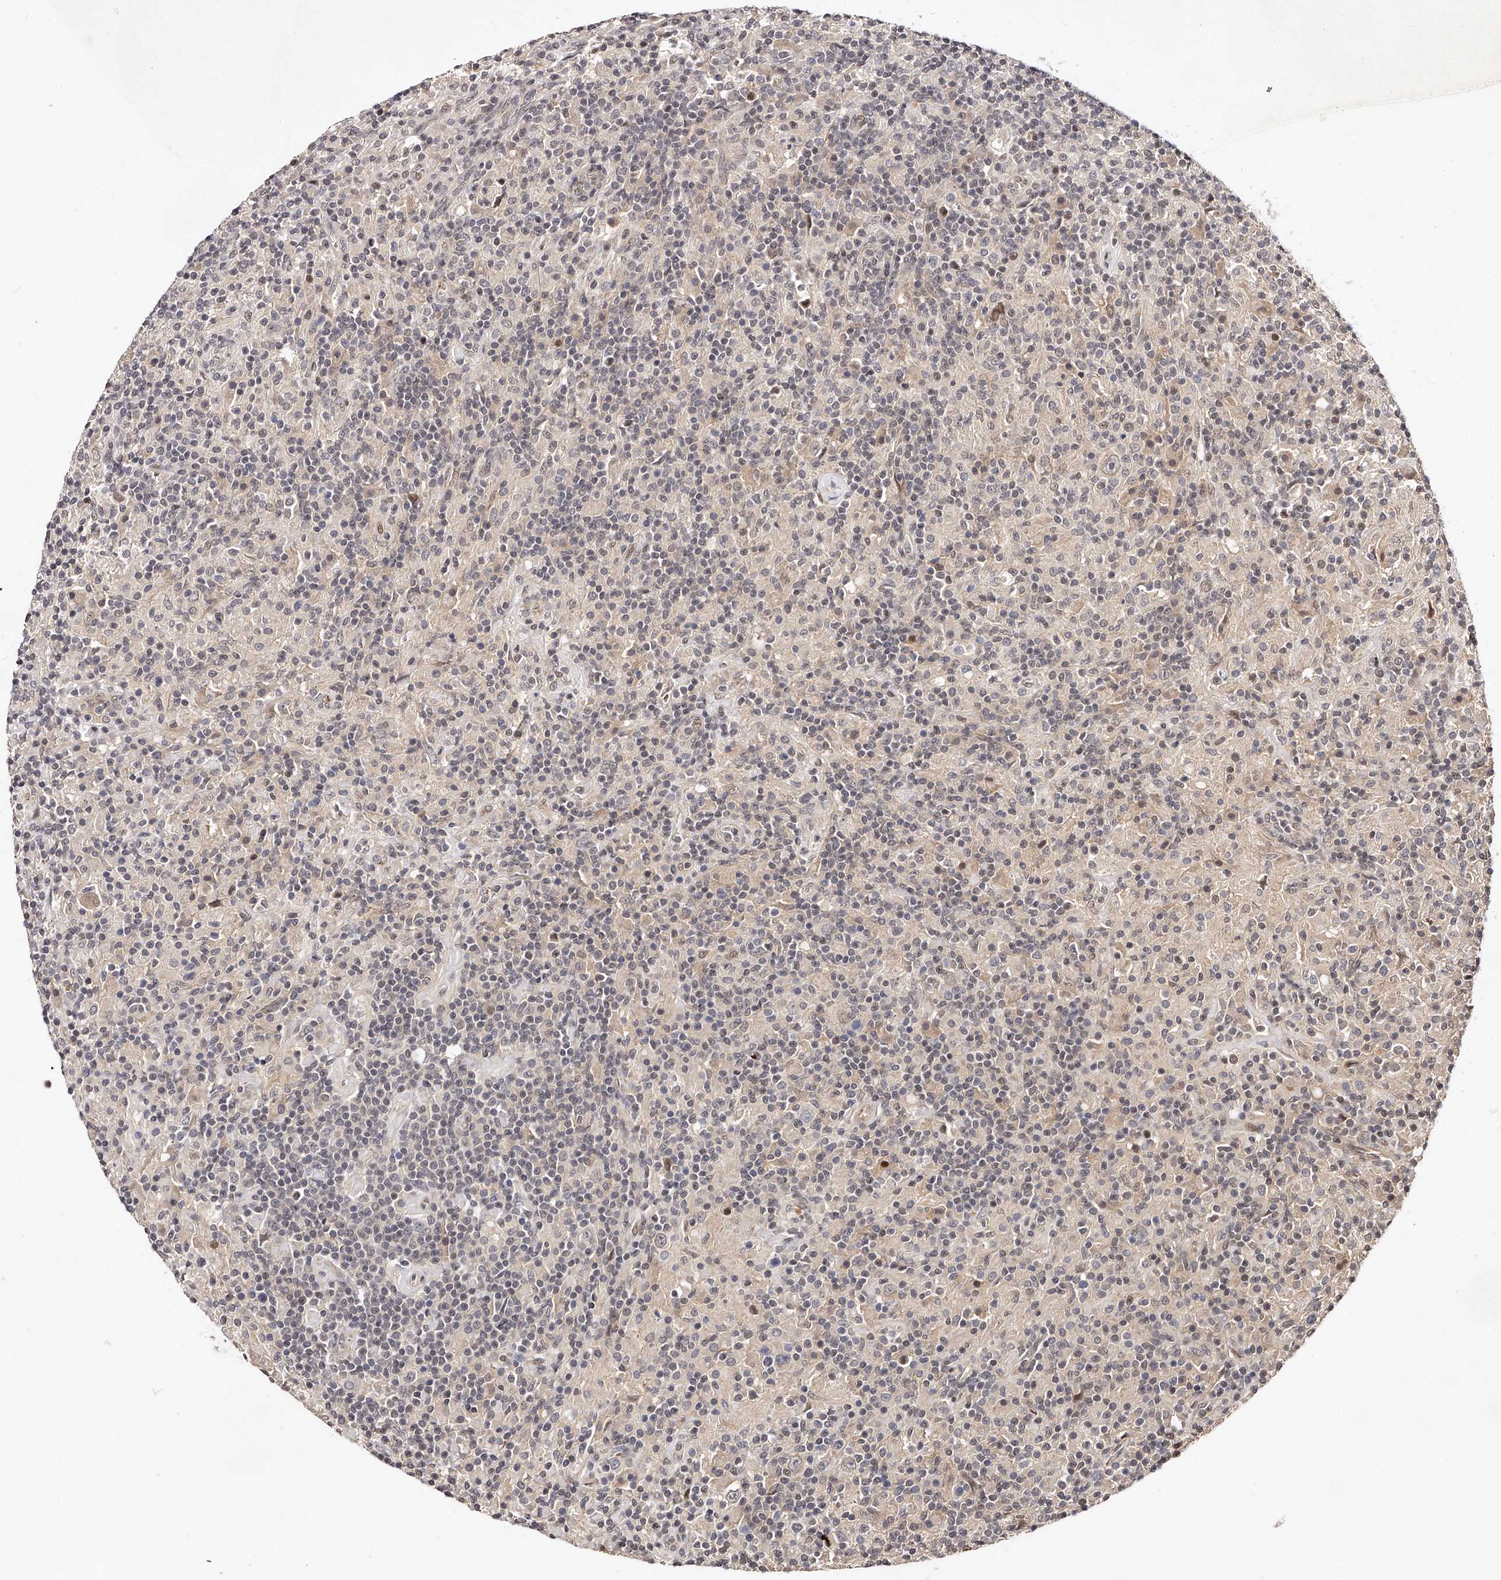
{"staining": {"intensity": "negative", "quantity": "none", "location": "none"}, "tissue": "lymphoma", "cell_type": "Tumor cells", "image_type": "cancer", "snomed": [{"axis": "morphology", "description": "Hodgkin's disease, NOS"}, {"axis": "topography", "description": "Lymph node"}], "caption": "IHC of lymphoma displays no staining in tumor cells. (Immunohistochemistry (ihc), brightfield microscopy, high magnification).", "gene": "CUL7", "patient": {"sex": "male", "age": 70}}